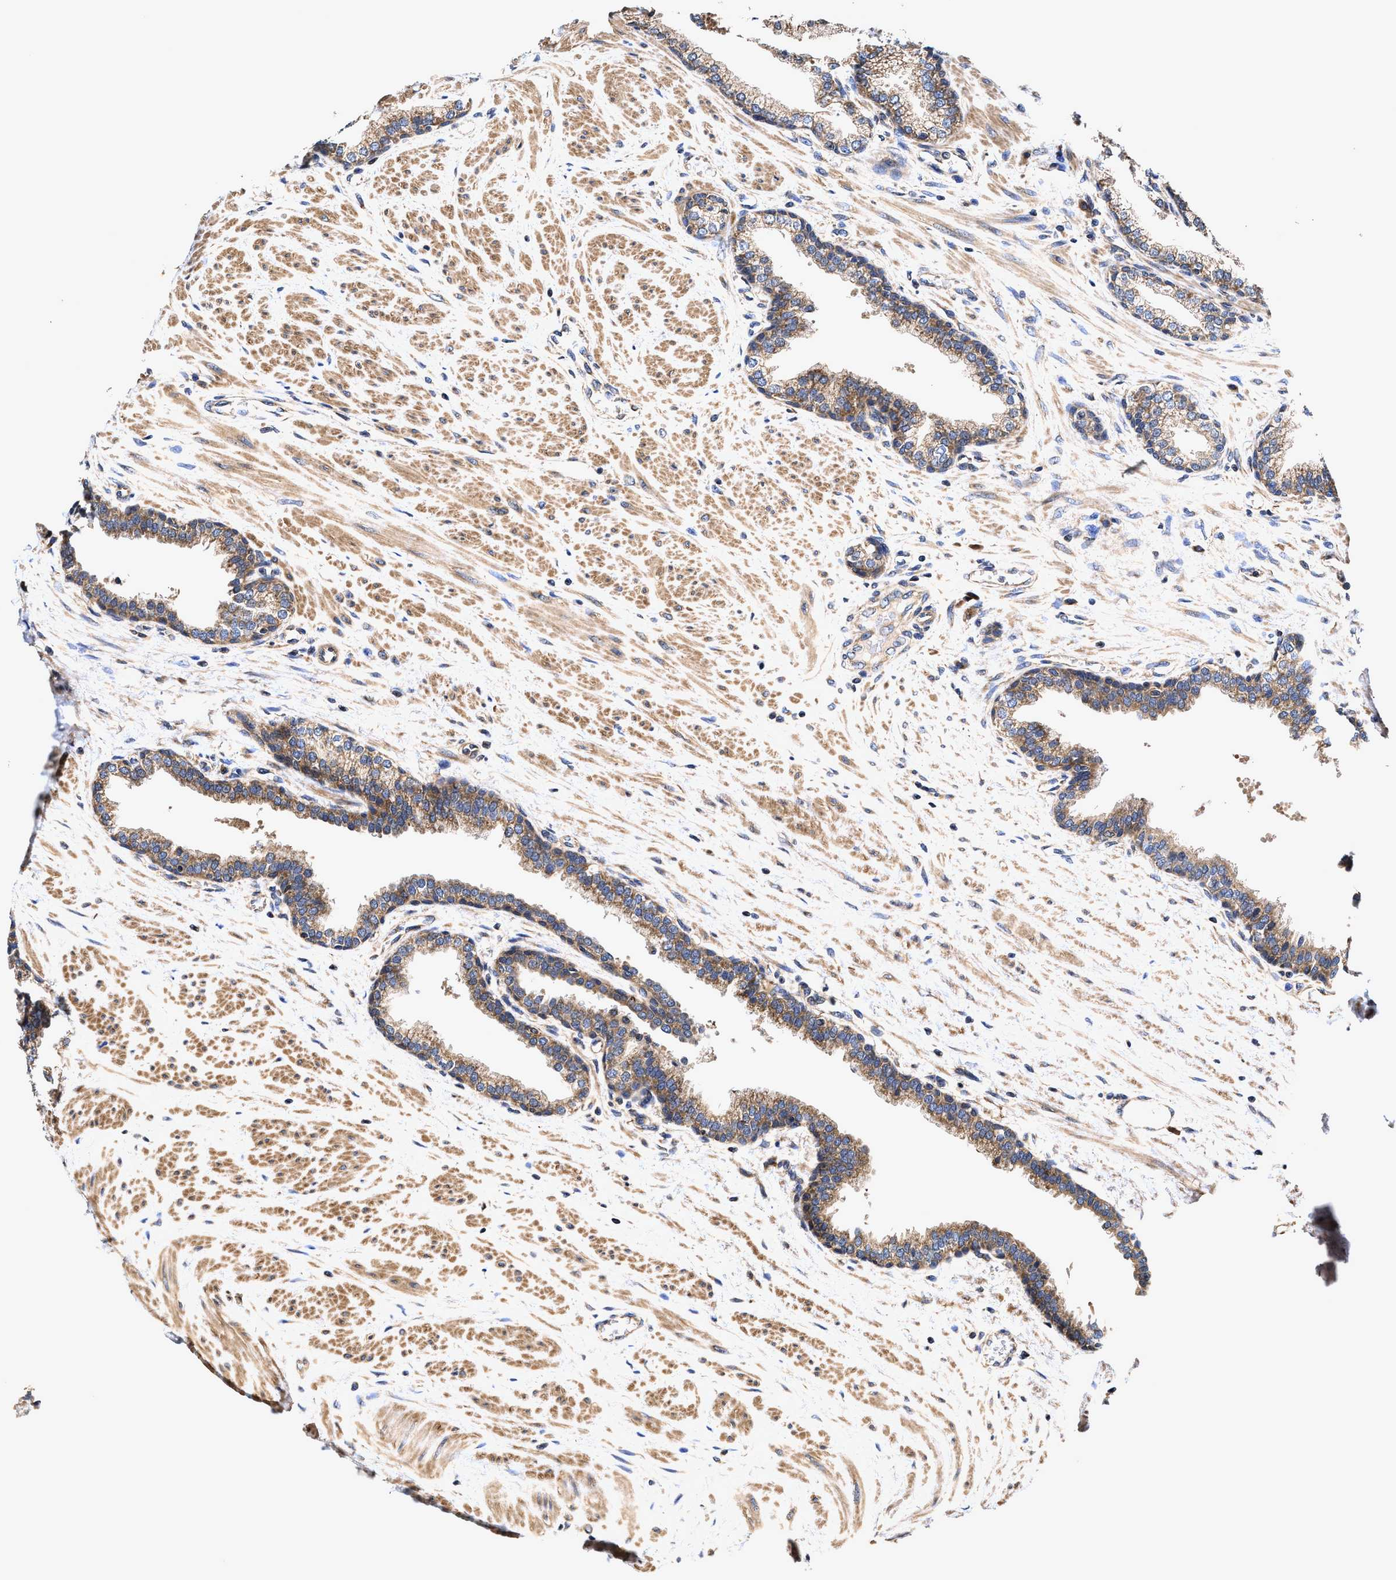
{"staining": {"intensity": "moderate", "quantity": ">75%", "location": "cytoplasmic/membranous"}, "tissue": "prostate", "cell_type": "Glandular cells", "image_type": "normal", "snomed": [{"axis": "morphology", "description": "Normal tissue, NOS"}, {"axis": "topography", "description": "Prostate"}], "caption": "Prostate stained with a brown dye demonstrates moderate cytoplasmic/membranous positive staining in approximately >75% of glandular cells.", "gene": "EFNA4", "patient": {"sex": "male", "age": 51}}